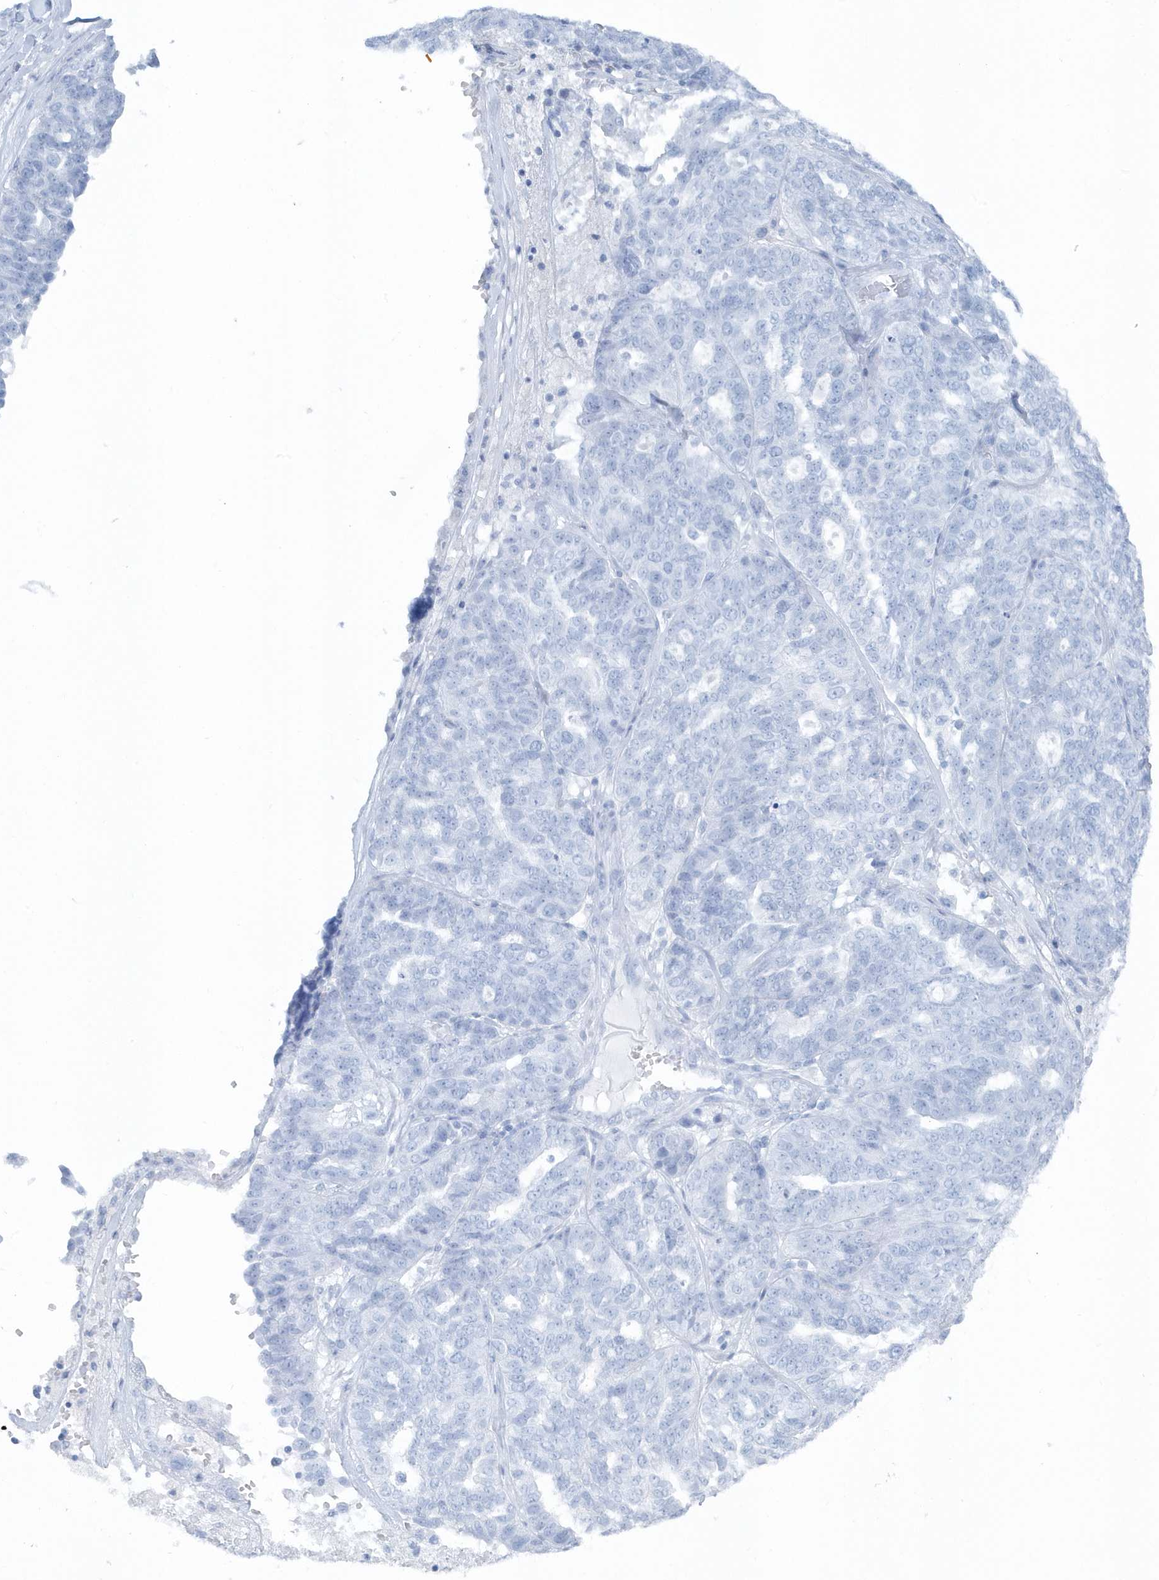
{"staining": {"intensity": "negative", "quantity": "none", "location": "none"}, "tissue": "ovarian cancer", "cell_type": "Tumor cells", "image_type": "cancer", "snomed": [{"axis": "morphology", "description": "Cystadenocarcinoma, serous, NOS"}, {"axis": "topography", "description": "Ovary"}], "caption": "Serous cystadenocarcinoma (ovarian) was stained to show a protein in brown. There is no significant expression in tumor cells. (Stains: DAB immunohistochemistry with hematoxylin counter stain, Microscopy: brightfield microscopy at high magnification).", "gene": "FAM98A", "patient": {"sex": "female", "age": 59}}